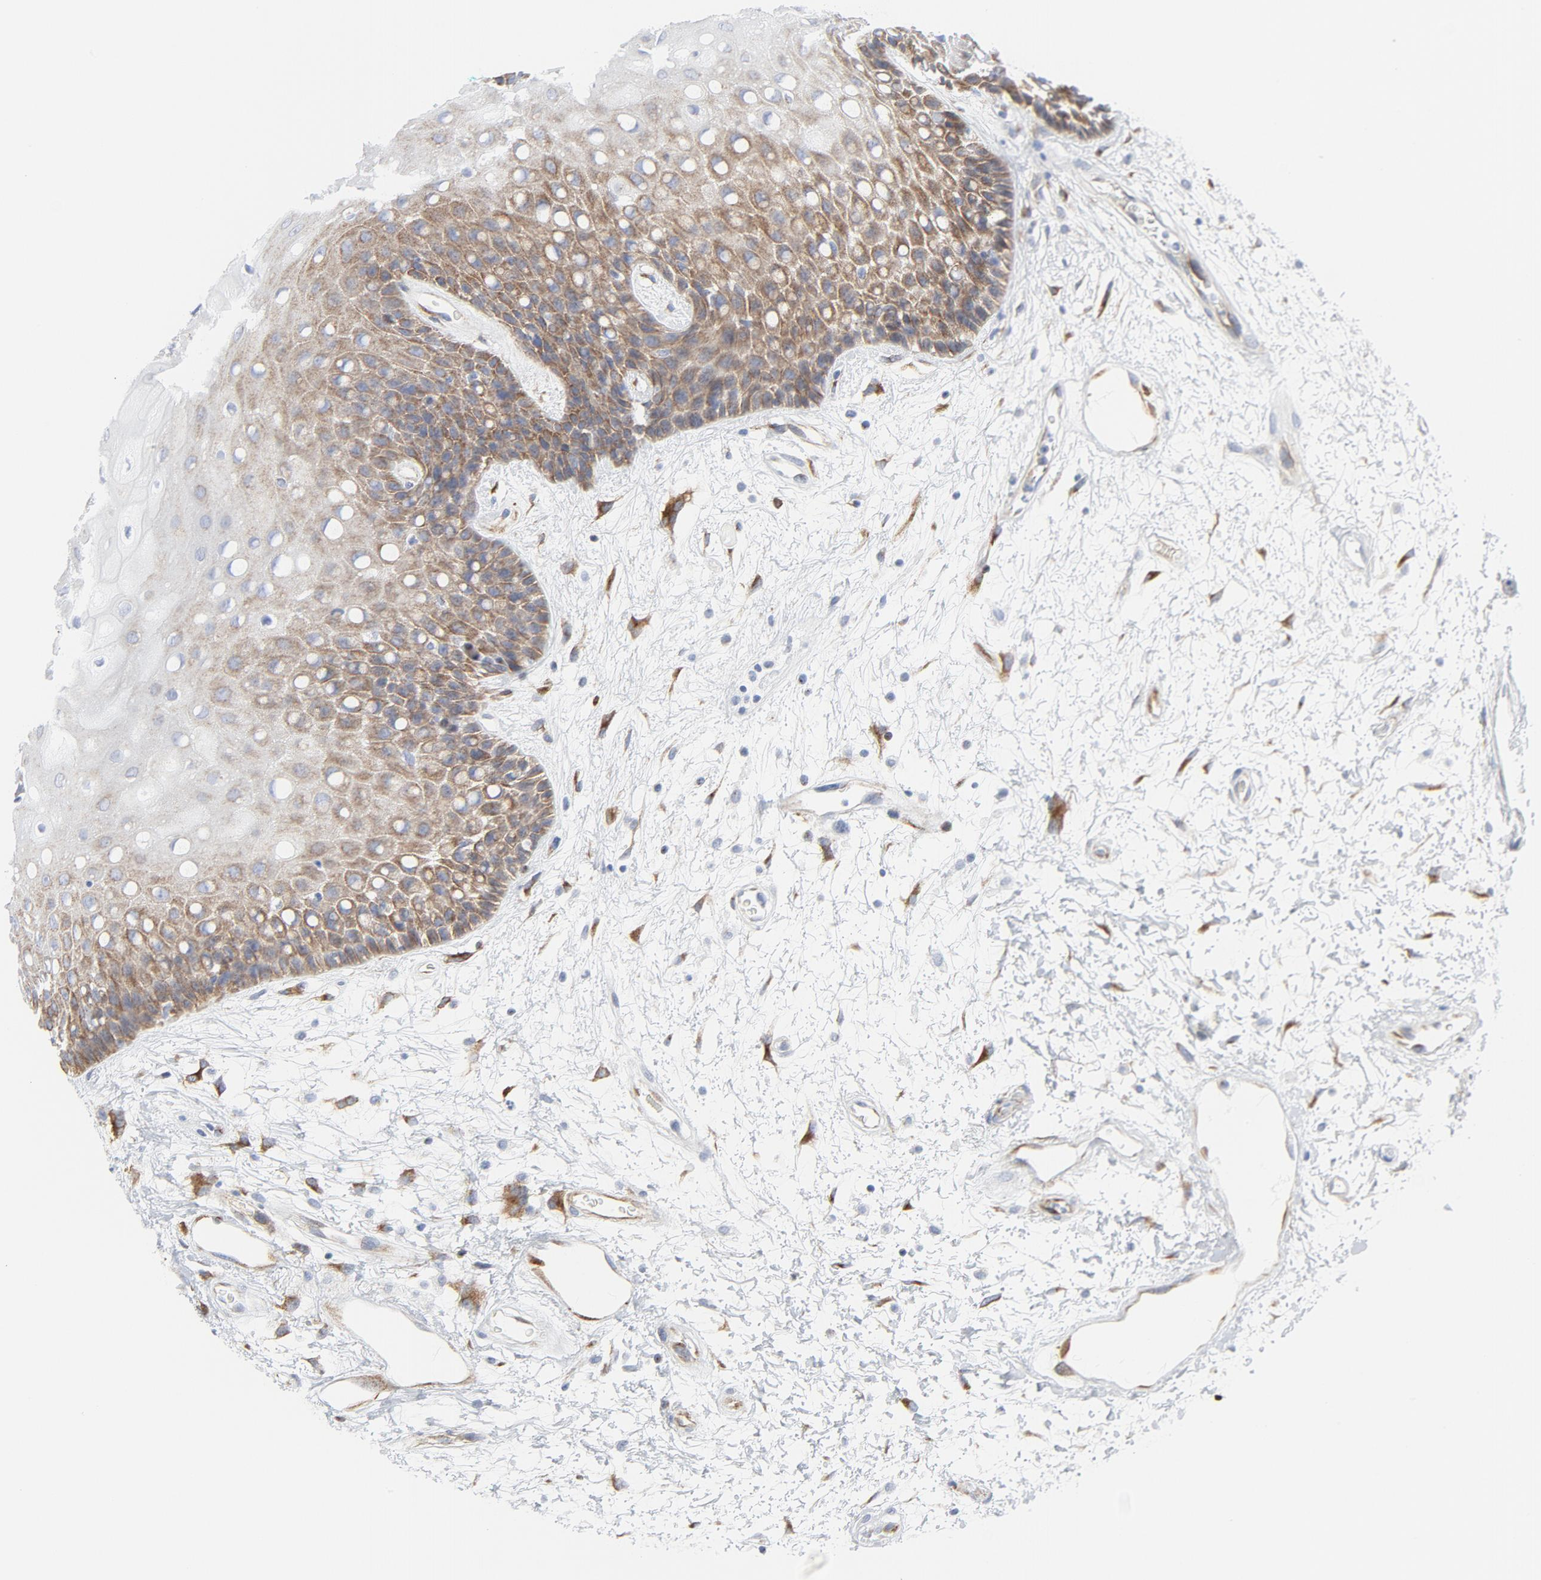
{"staining": {"intensity": "moderate", "quantity": "25%-75%", "location": "cytoplasmic/membranous"}, "tissue": "oral mucosa", "cell_type": "Squamous epithelial cells", "image_type": "normal", "snomed": [{"axis": "morphology", "description": "Normal tissue, NOS"}, {"axis": "morphology", "description": "Squamous cell carcinoma, NOS"}, {"axis": "topography", "description": "Skeletal muscle"}, {"axis": "topography", "description": "Oral tissue"}, {"axis": "topography", "description": "Head-Neck"}], "caption": "There is medium levels of moderate cytoplasmic/membranous staining in squamous epithelial cells of normal oral mucosa, as demonstrated by immunohistochemical staining (brown color).", "gene": "TUBB1", "patient": {"sex": "female", "age": 84}}